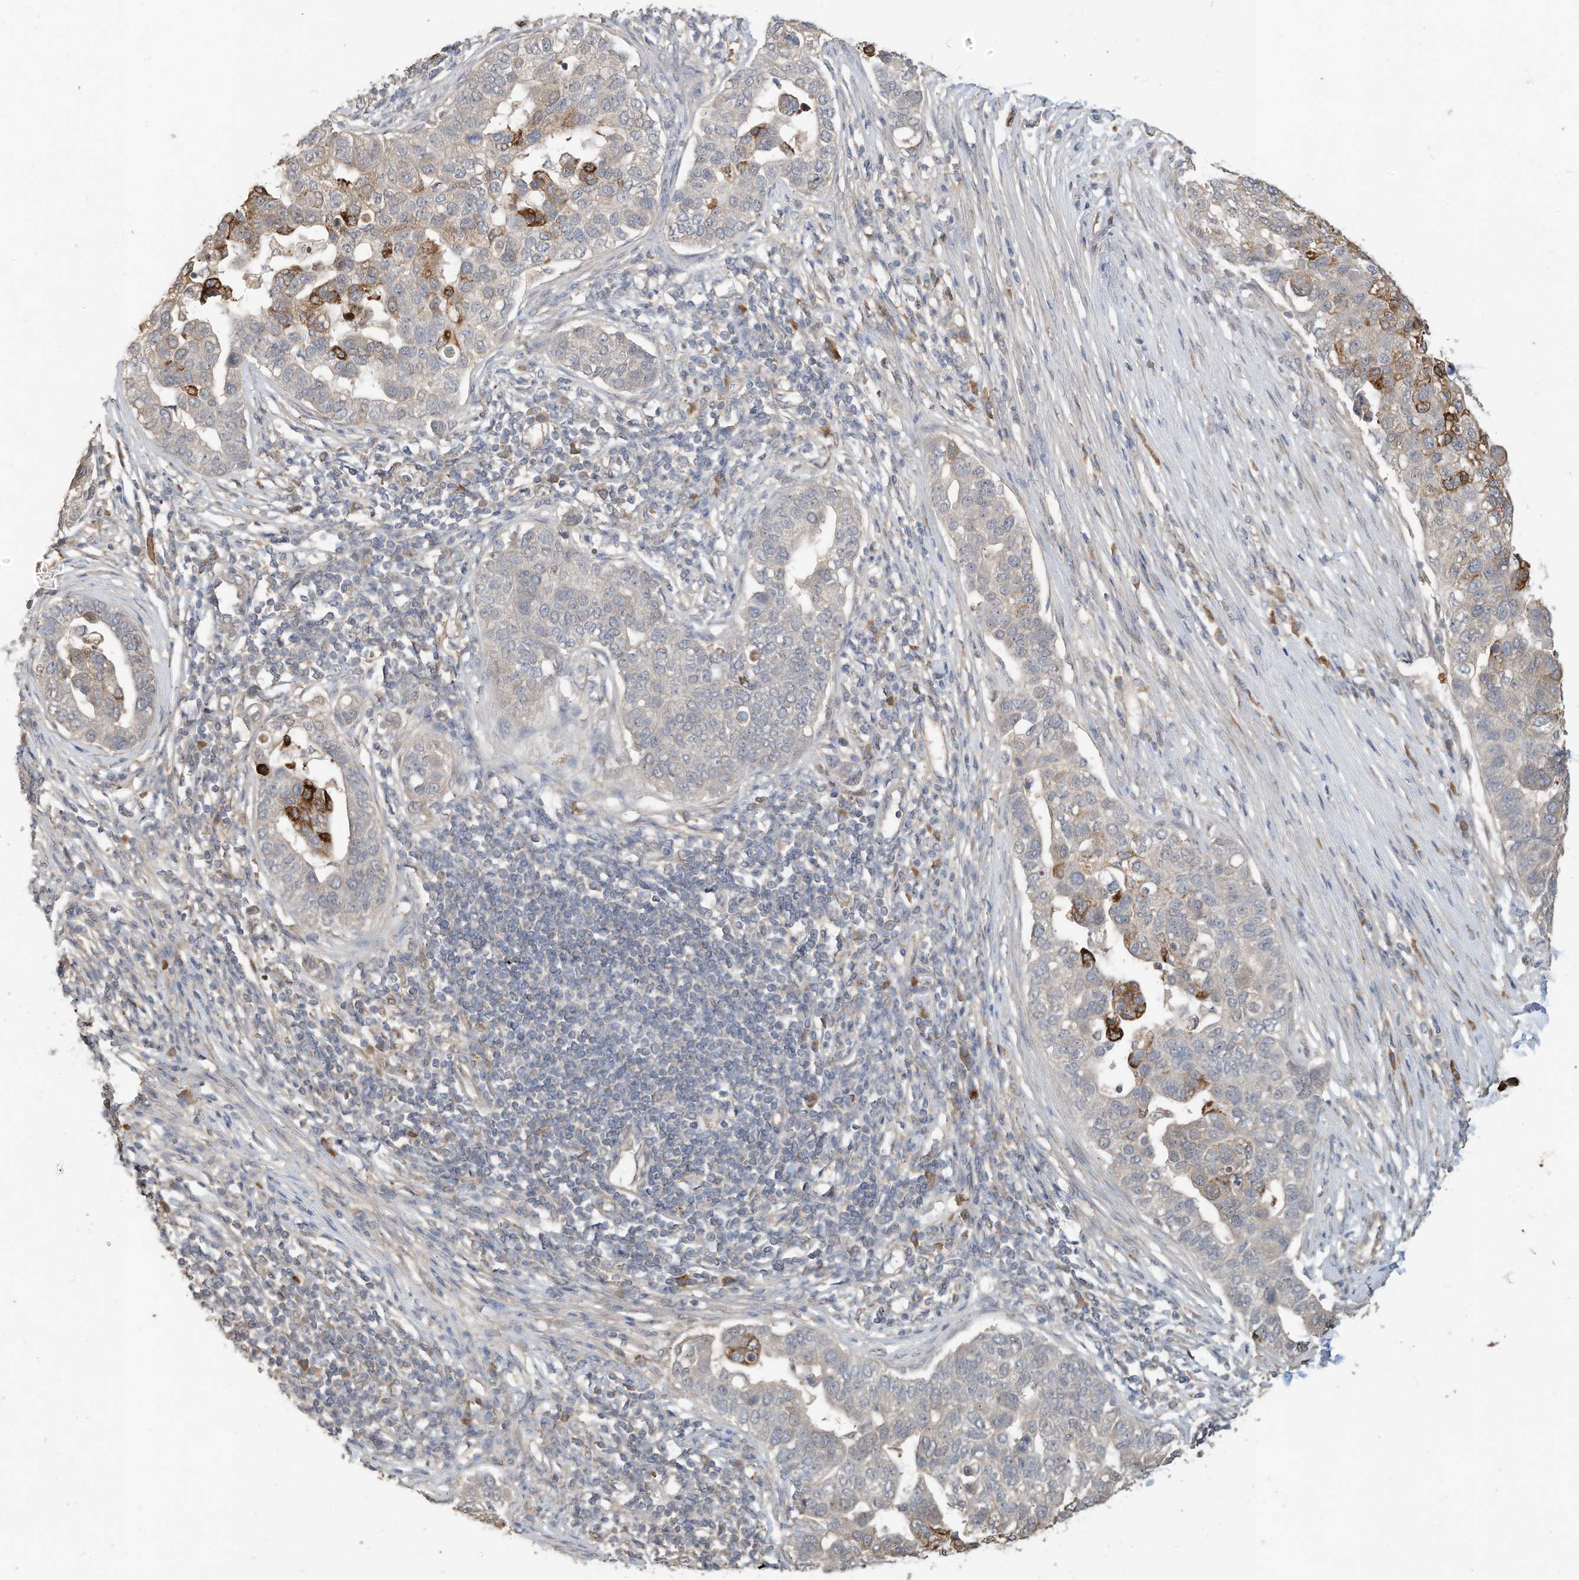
{"staining": {"intensity": "strong", "quantity": "<25%", "location": "cytoplasmic/membranous"}, "tissue": "pancreatic cancer", "cell_type": "Tumor cells", "image_type": "cancer", "snomed": [{"axis": "morphology", "description": "Adenocarcinoma, NOS"}, {"axis": "topography", "description": "Pancreas"}], "caption": "Strong cytoplasmic/membranous protein positivity is present in approximately <25% of tumor cells in adenocarcinoma (pancreatic).", "gene": "OFD1", "patient": {"sex": "female", "age": 61}}